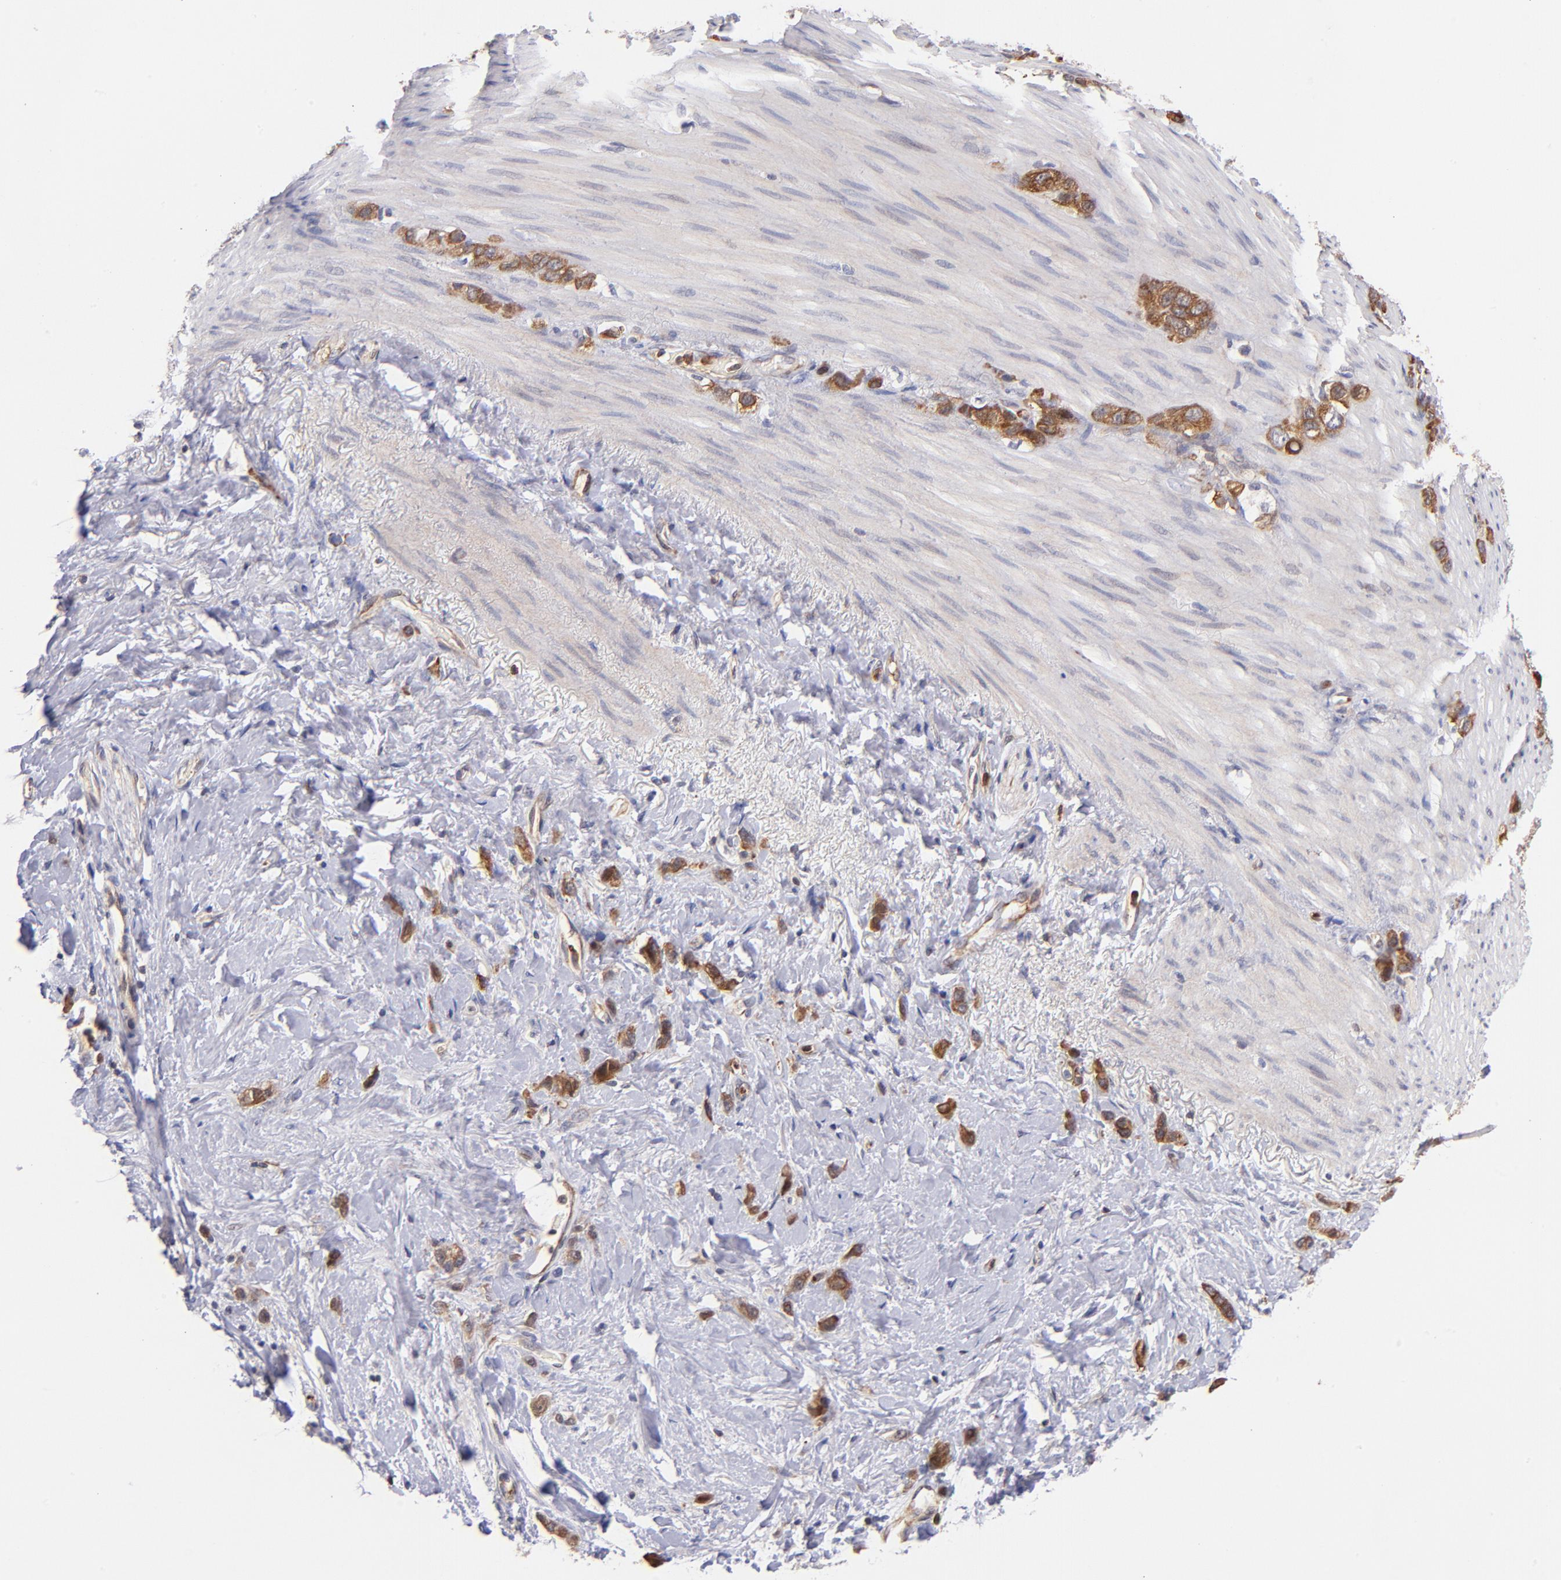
{"staining": {"intensity": "strong", "quantity": ">75%", "location": "cytoplasmic/membranous,nuclear"}, "tissue": "stomach cancer", "cell_type": "Tumor cells", "image_type": "cancer", "snomed": [{"axis": "morphology", "description": "Normal tissue, NOS"}, {"axis": "morphology", "description": "Adenocarcinoma, NOS"}, {"axis": "morphology", "description": "Adenocarcinoma, High grade"}, {"axis": "topography", "description": "Stomach, upper"}, {"axis": "topography", "description": "Stomach"}], "caption": "This histopathology image displays IHC staining of stomach cancer, with high strong cytoplasmic/membranous and nuclear staining in about >75% of tumor cells.", "gene": "YWHAB", "patient": {"sex": "female", "age": 65}}